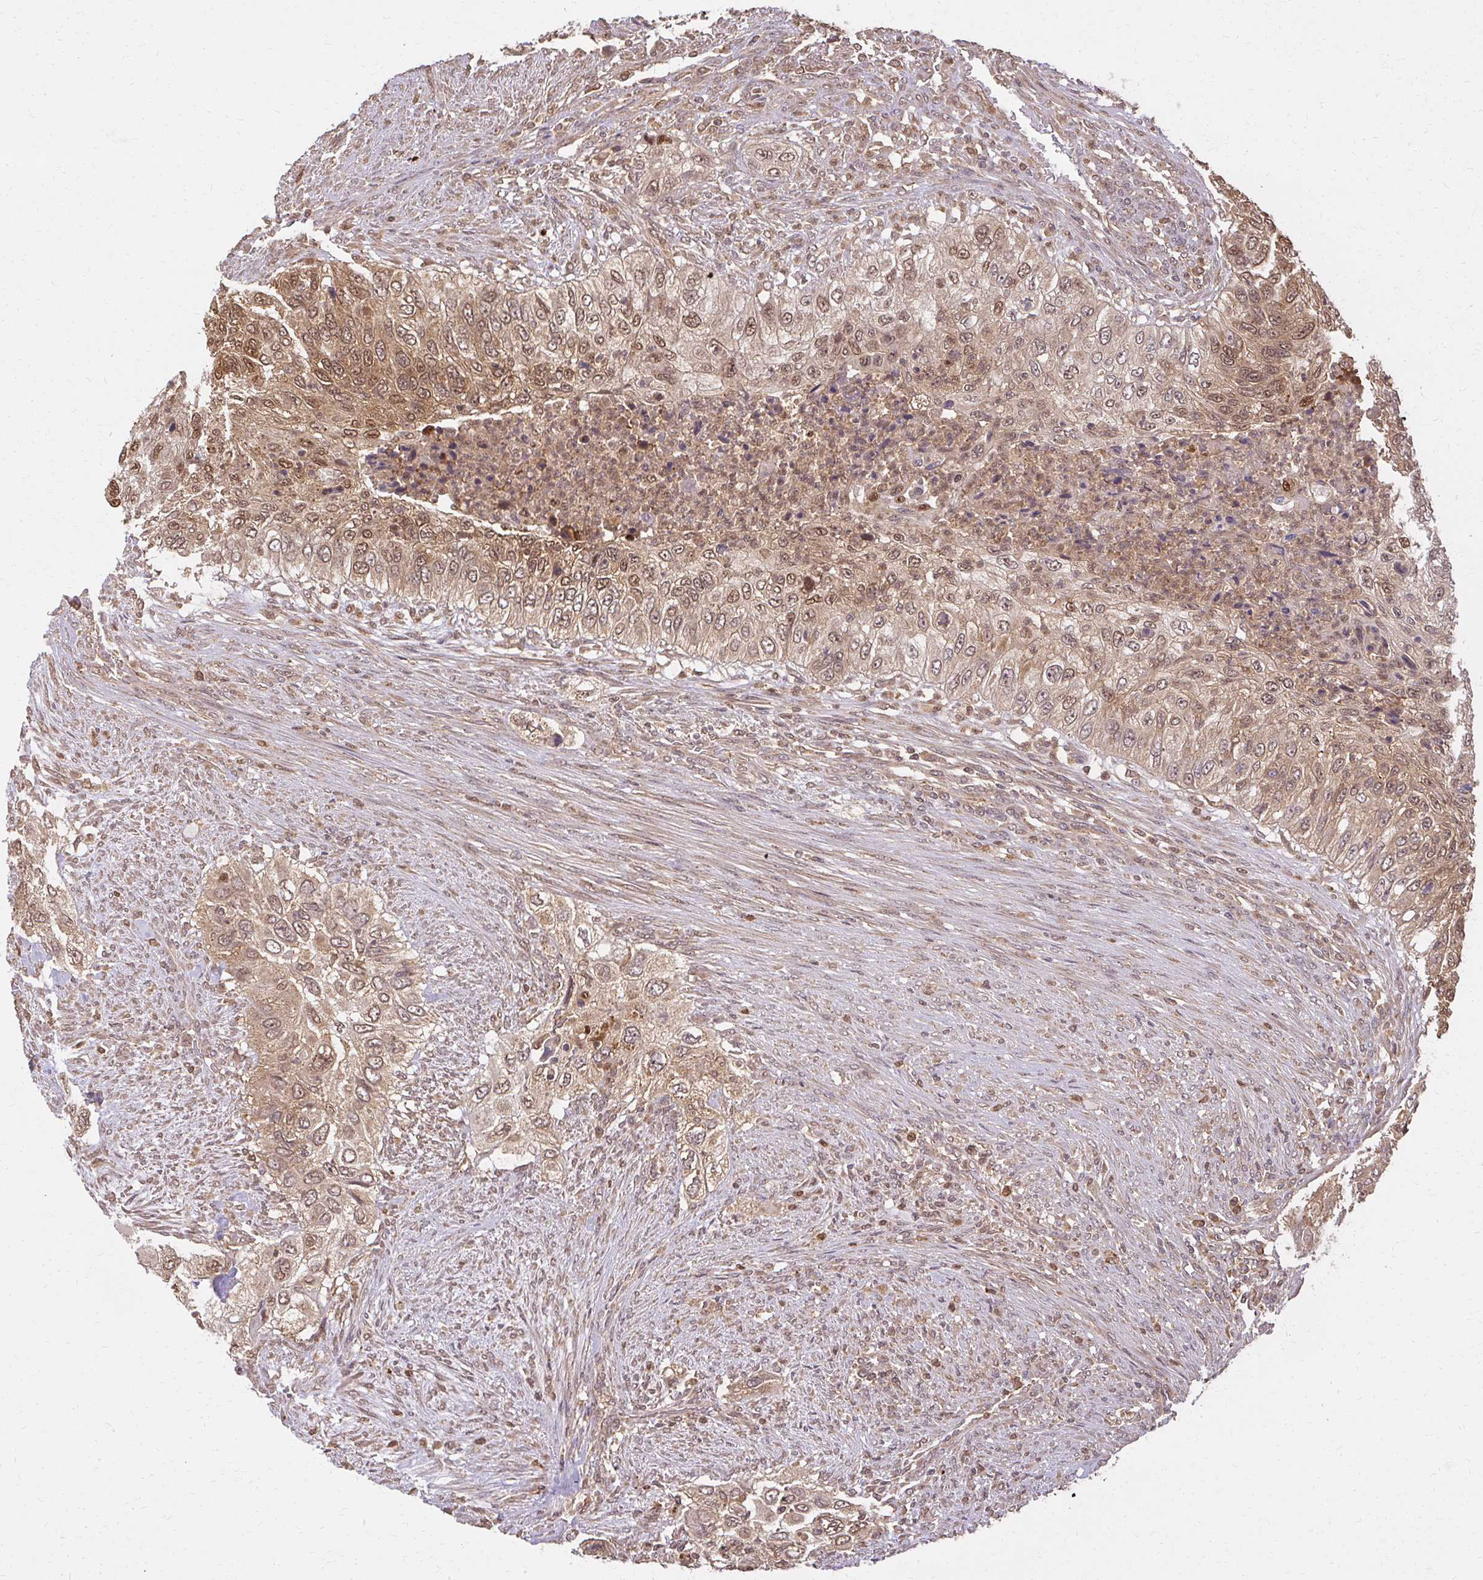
{"staining": {"intensity": "moderate", "quantity": ">75%", "location": "cytoplasmic/membranous,nuclear"}, "tissue": "urothelial cancer", "cell_type": "Tumor cells", "image_type": "cancer", "snomed": [{"axis": "morphology", "description": "Urothelial carcinoma, High grade"}, {"axis": "topography", "description": "Urinary bladder"}], "caption": "Immunohistochemistry of human high-grade urothelial carcinoma demonstrates medium levels of moderate cytoplasmic/membranous and nuclear staining in about >75% of tumor cells.", "gene": "LARS2", "patient": {"sex": "female", "age": 60}}